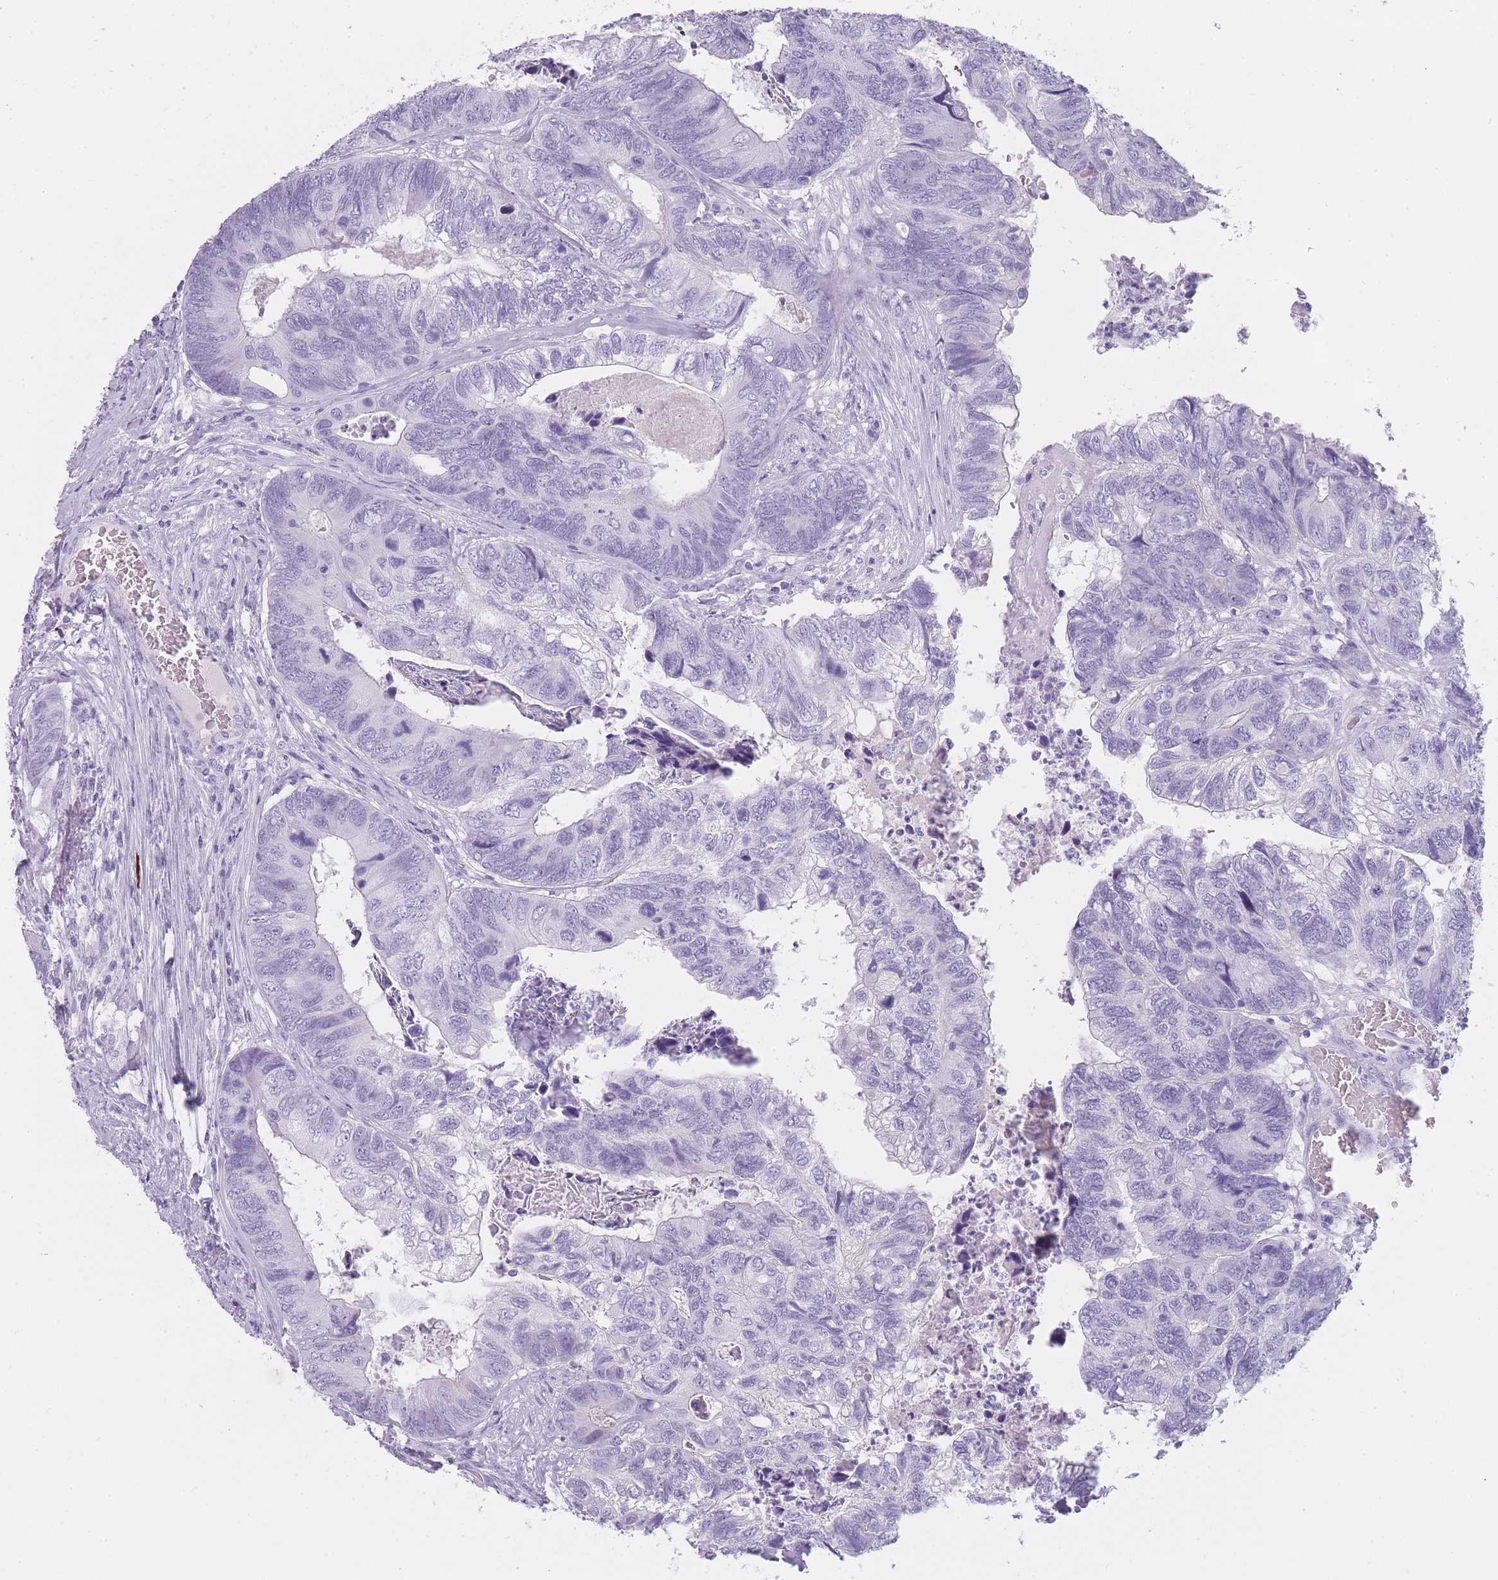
{"staining": {"intensity": "negative", "quantity": "none", "location": "none"}, "tissue": "colorectal cancer", "cell_type": "Tumor cells", "image_type": "cancer", "snomed": [{"axis": "morphology", "description": "Adenocarcinoma, NOS"}, {"axis": "topography", "description": "Colon"}], "caption": "A photomicrograph of human adenocarcinoma (colorectal) is negative for staining in tumor cells.", "gene": "TCP11", "patient": {"sex": "female", "age": 67}}